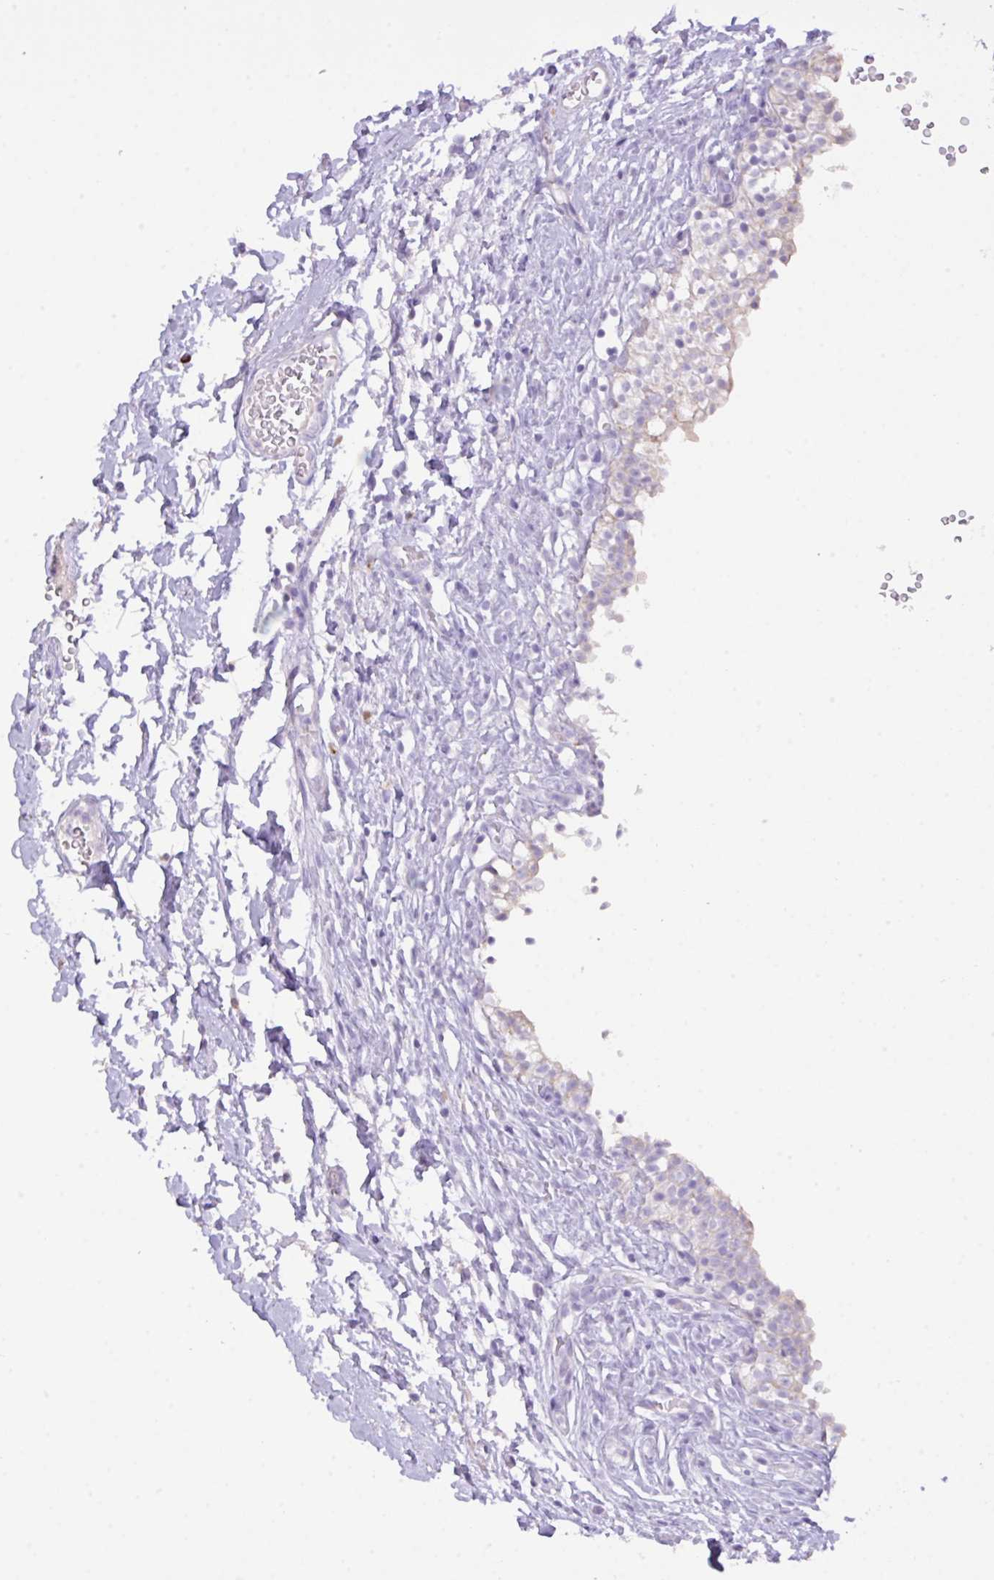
{"staining": {"intensity": "negative", "quantity": "none", "location": "none"}, "tissue": "urinary bladder", "cell_type": "Urothelial cells", "image_type": "normal", "snomed": [{"axis": "morphology", "description": "Normal tissue, NOS"}, {"axis": "topography", "description": "Urinary bladder"}, {"axis": "topography", "description": "Peripheral nerve tissue"}], "caption": "Immunohistochemical staining of unremarkable urinary bladder demonstrates no significant staining in urothelial cells.", "gene": "CST11", "patient": {"sex": "male", "age": 55}}